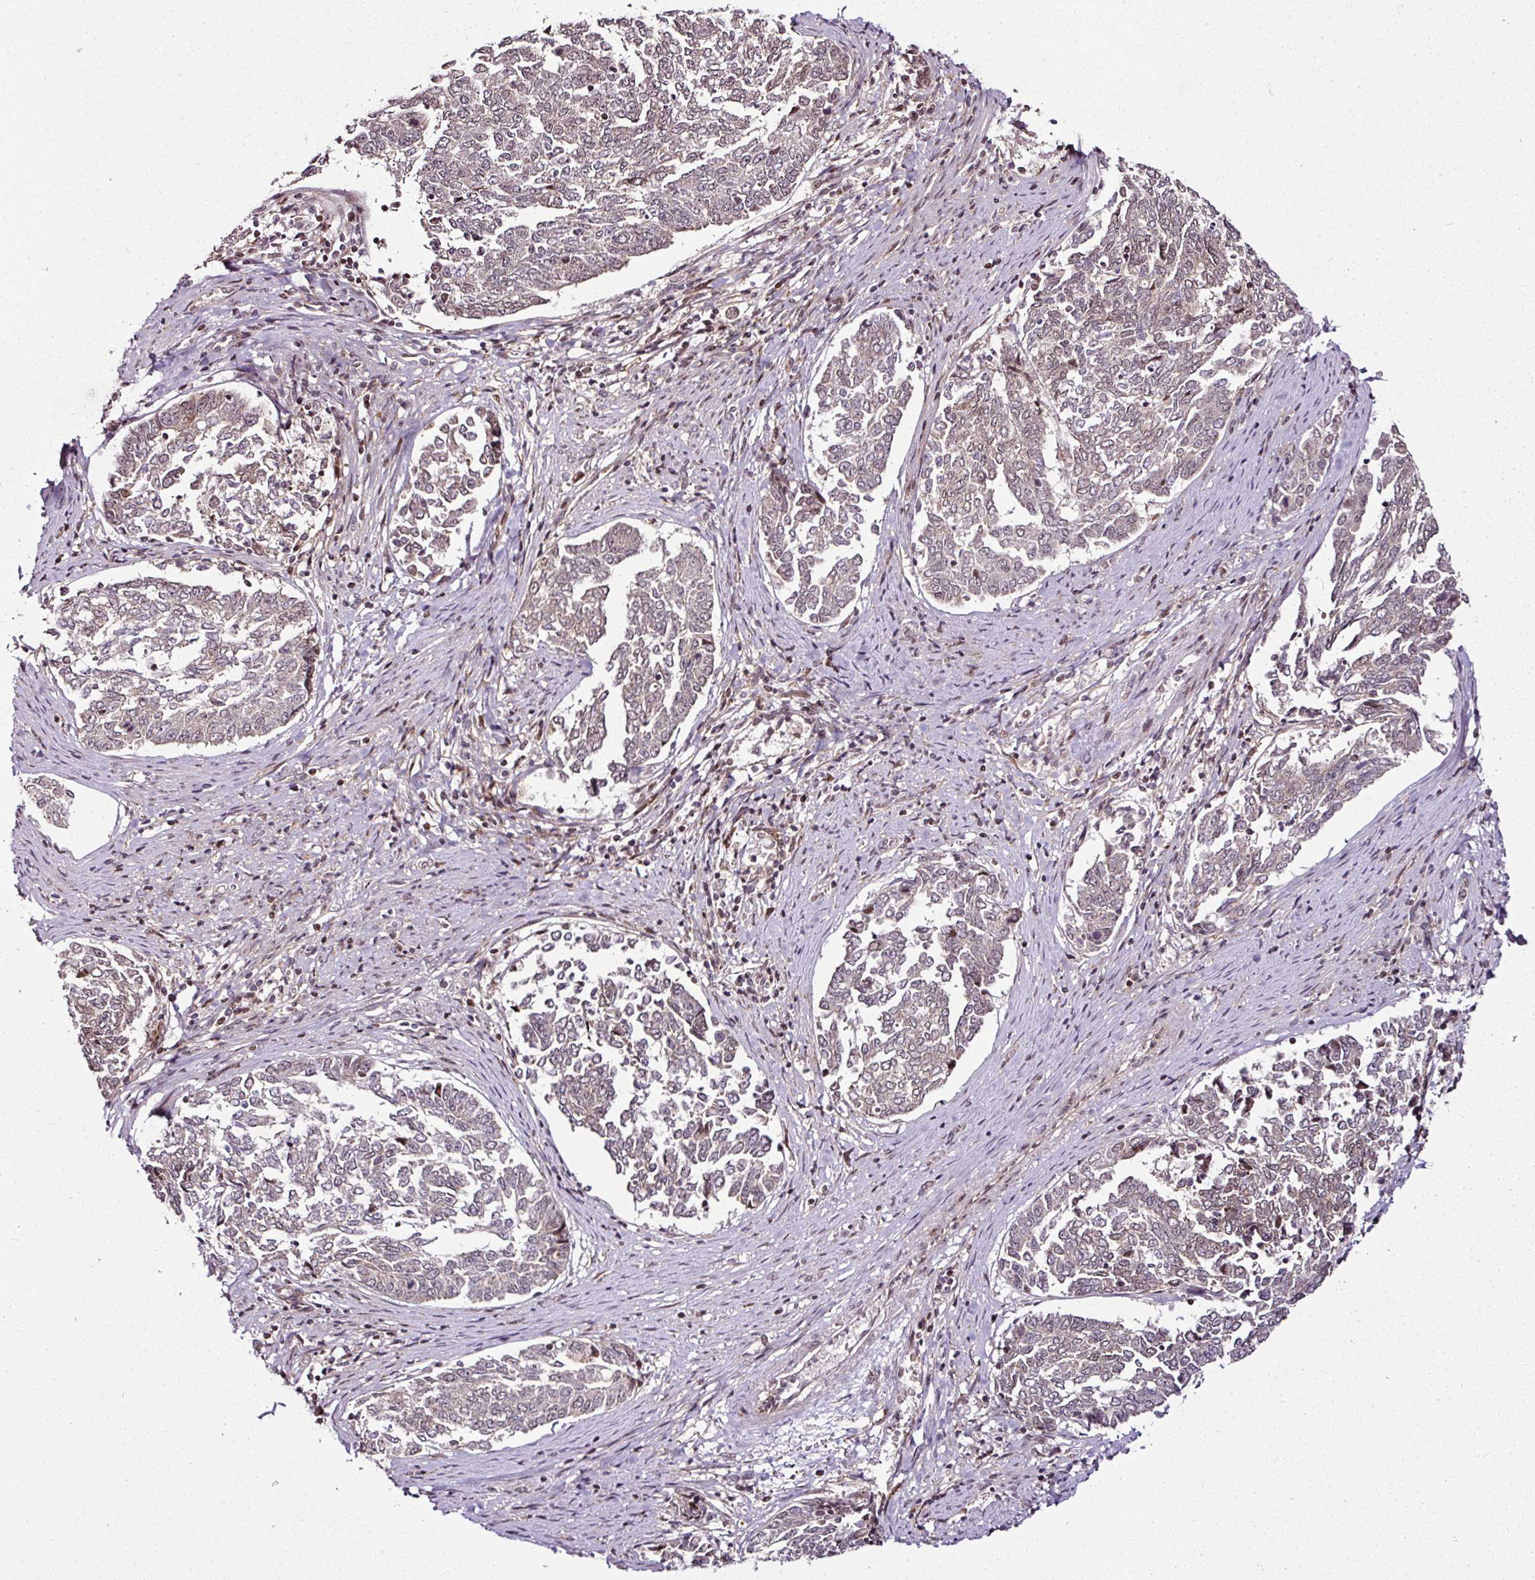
{"staining": {"intensity": "negative", "quantity": "none", "location": "none"}, "tissue": "endometrial cancer", "cell_type": "Tumor cells", "image_type": "cancer", "snomed": [{"axis": "morphology", "description": "Adenocarcinoma, NOS"}, {"axis": "topography", "description": "Endometrium"}], "caption": "The immunohistochemistry histopathology image has no significant positivity in tumor cells of endometrial cancer tissue.", "gene": "COPRS", "patient": {"sex": "female", "age": 80}}